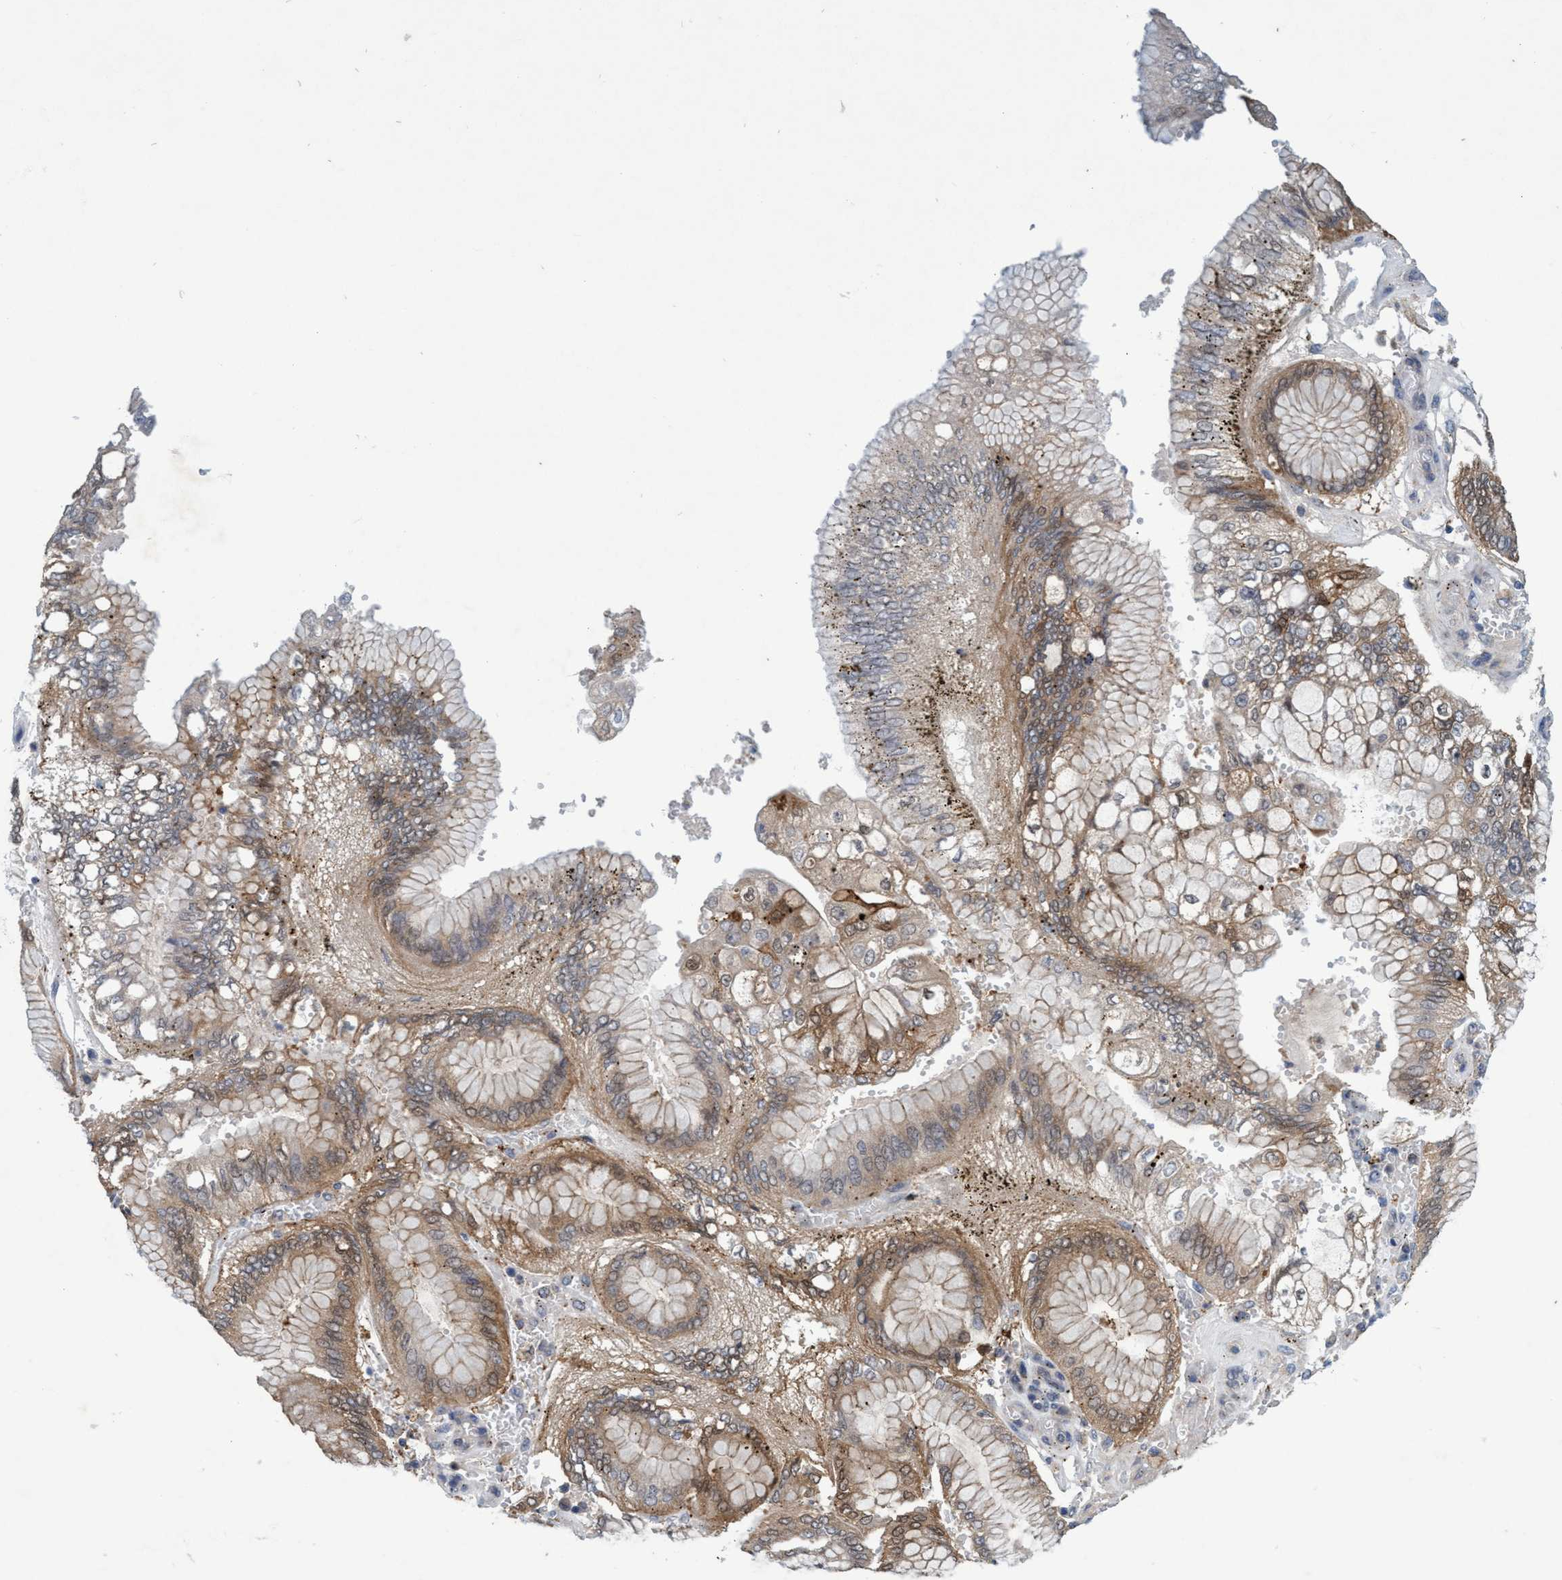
{"staining": {"intensity": "weak", "quantity": ">75%", "location": "cytoplasmic/membranous"}, "tissue": "stomach cancer", "cell_type": "Tumor cells", "image_type": "cancer", "snomed": [{"axis": "morphology", "description": "Adenocarcinoma, NOS"}, {"axis": "topography", "description": "Stomach"}], "caption": "A low amount of weak cytoplasmic/membranous staining is seen in about >75% of tumor cells in stomach cancer tissue. The staining was performed using DAB to visualize the protein expression in brown, while the nuclei were stained in blue with hematoxylin (Magnification: 20x).", "gene": "RNF208", "patient": {"sex": "male", "age": 76}}